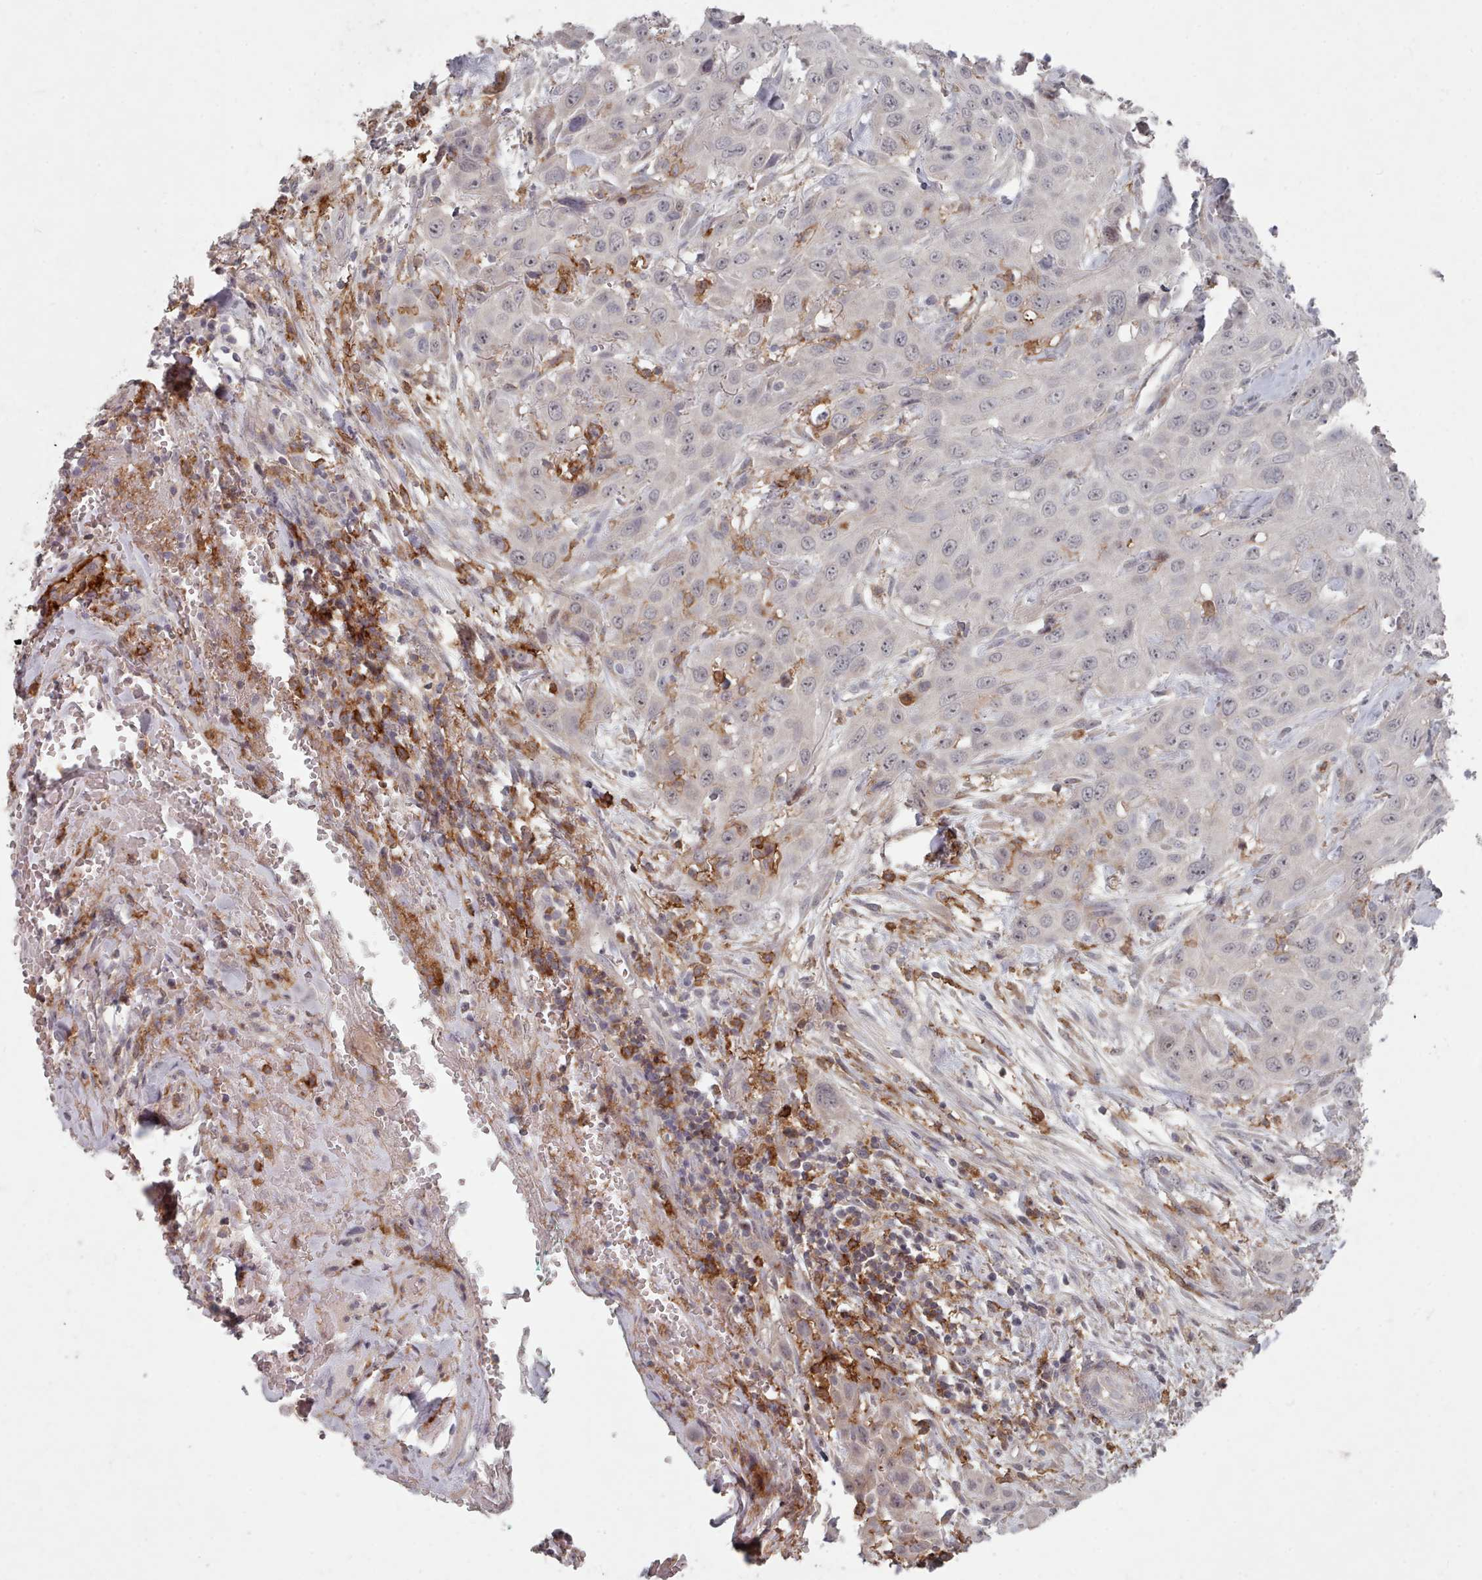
{"staining": {"intensity": "negative", "quantity": "none", "location": "none"}, "tissue": "head and neck cancer", "cell_type": "Tumor cells", "image_type": "cancer", "snomed": [{"axis": "morphology", "description": "Squamous cell carcinoma, NOS"}, {"axis": "topography", "description": "Head-Neck"}], "caption": "High magnification brightfield microscopy of head and neck squamous cell carcinoma stained with DAB (brown) and counterstained with hematoxylin (blue): tumor cells show no significant staining. Nuclei are stained in blue.", "gene": "COL8A2", "patient": {"sex": "male", "age": 81}}